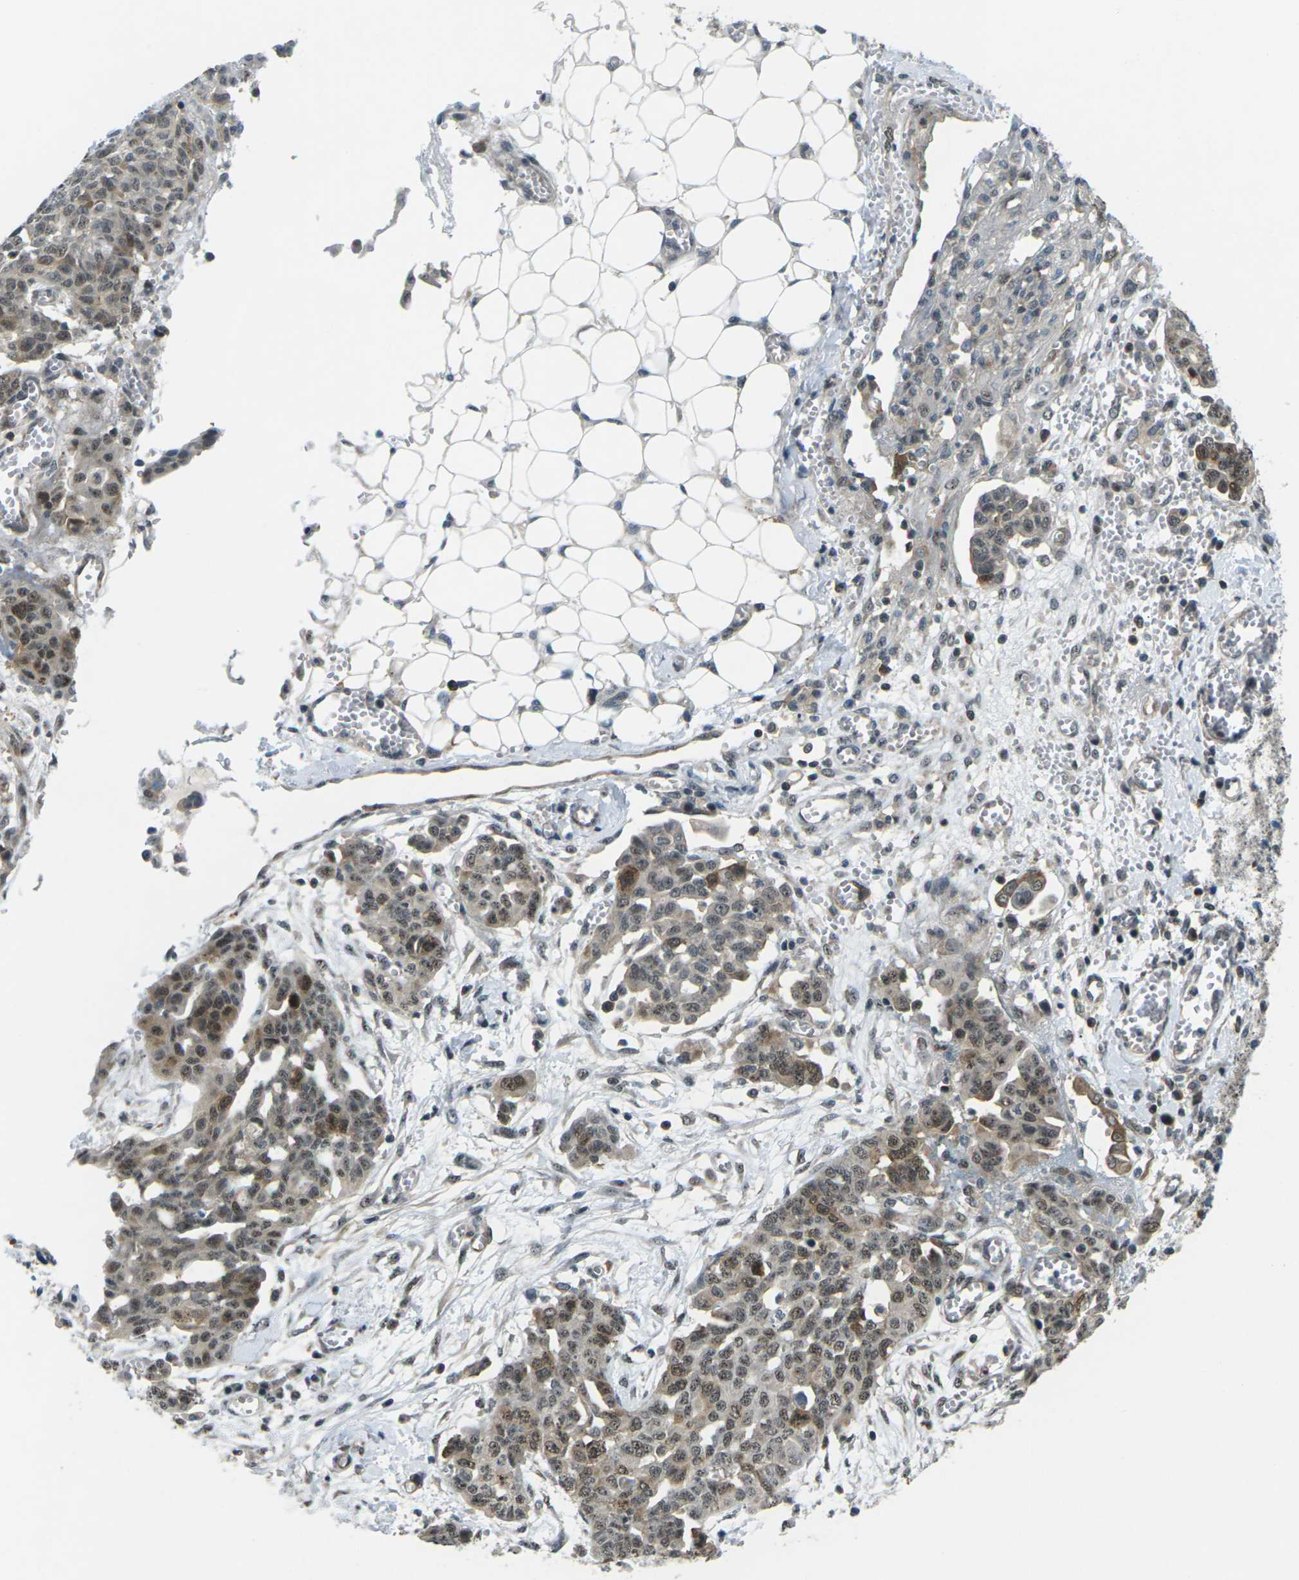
{"staining": {"intensity": "moderate", "quantity": ">75%", "location": "cytoplasmic/membranous,nuclear"}, "tissue": "ovarian cancer", "cell_type": "Tumor cells", "image_type": "cancer", "snomed": [{"axis": "morphology", "description": "Cystadenocarcinoma, serous, NOS"}, {"axis": "topography", "description": "Soft tissue"}, {"axis": "topography", "description": "Ovary"}], "caption": "Moderate cytoplasmic/membranous and nuclear protein expression is present in about >75% of tumor cells in ovarian cancer. The staining is performed using DAB brown chromogen to label protein expression. The nuclei are counter-stained blue using hematoxylin.", "gene": "UBE2S", "patient": {"sex": "female", "age": 57}}